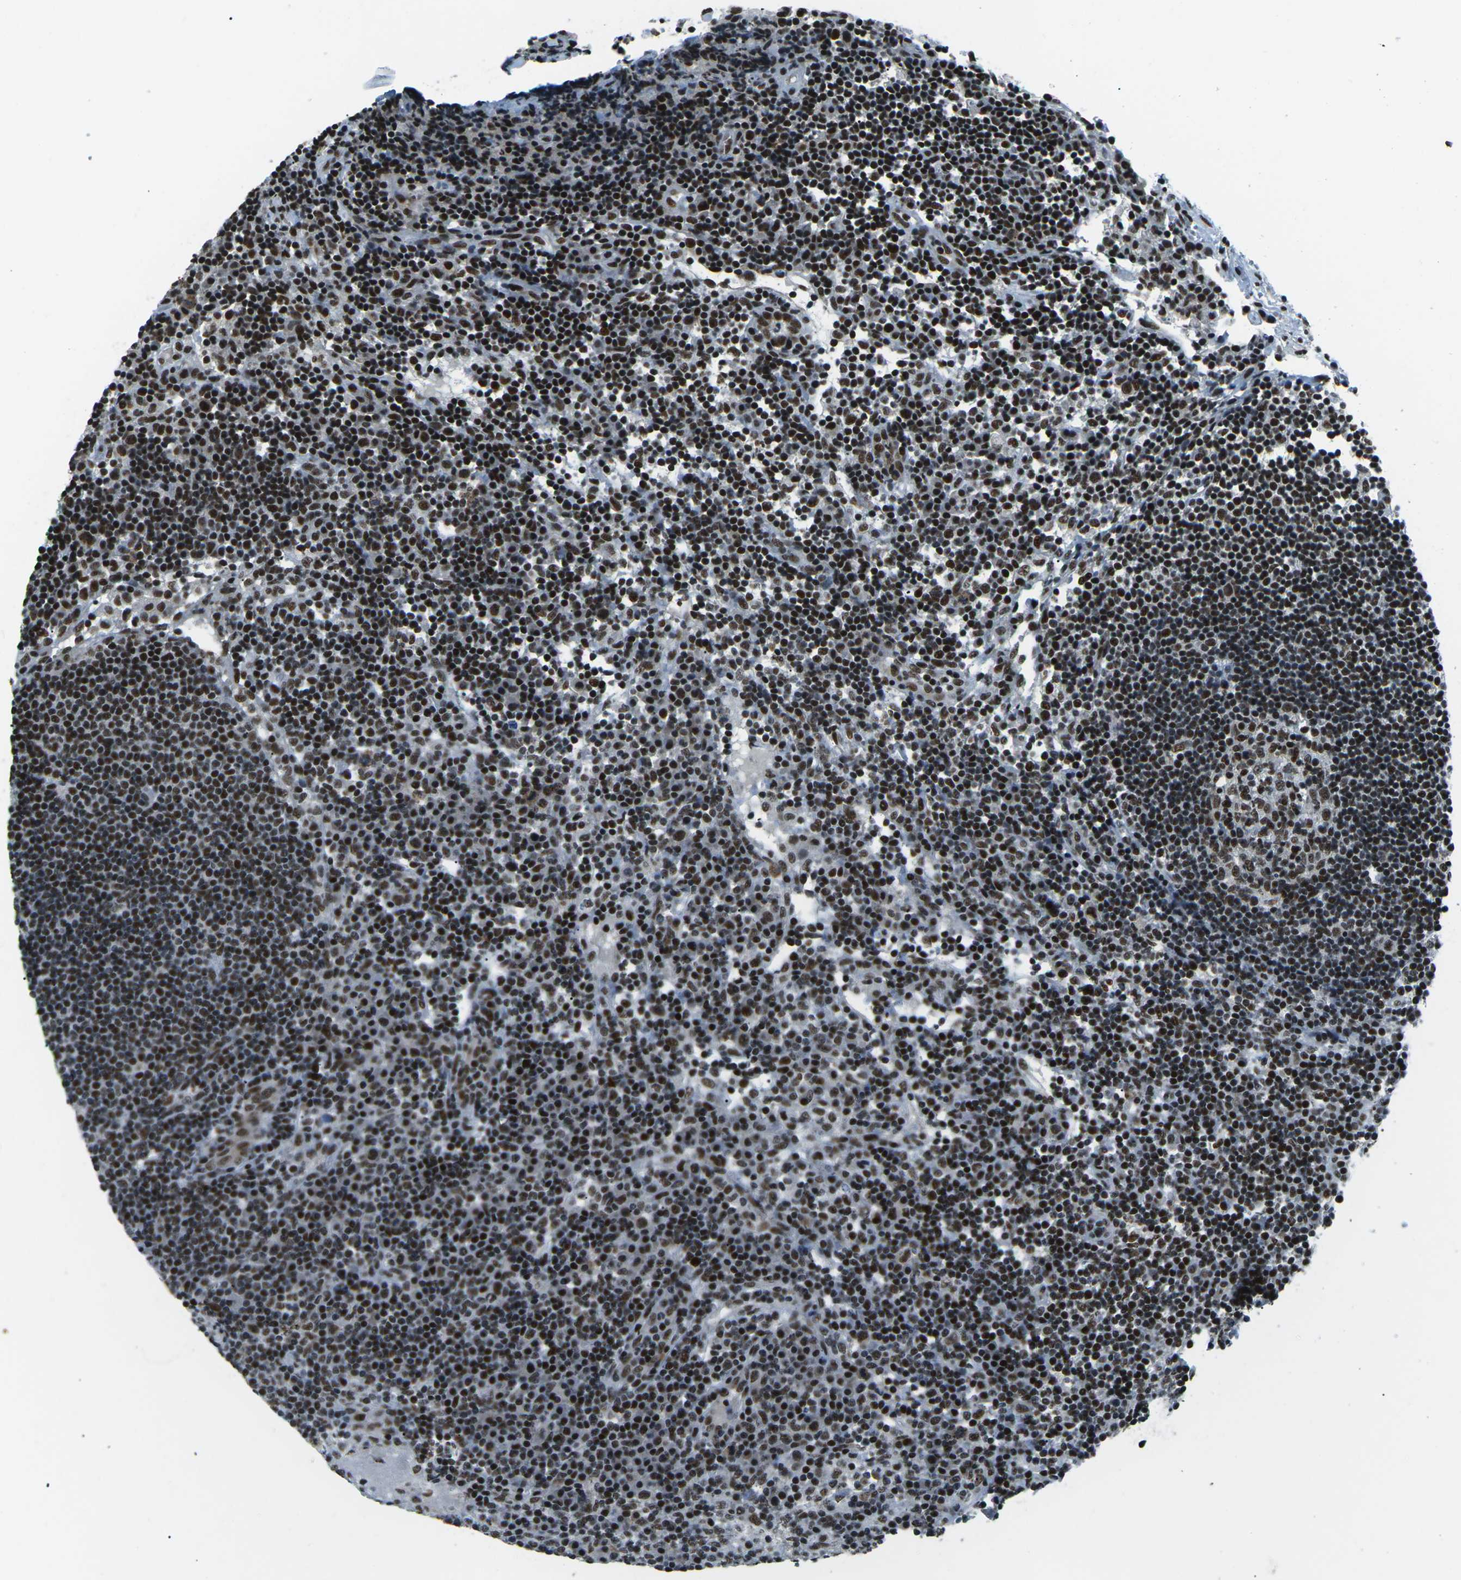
{"staining": {"intensity": "moderate", "quantity": "25%-75%", "location": "nuclear"}, "tissue": "lymph node", "cell_type": "Germinal center cells", "image_type": "normal", "snomed": [{"axis": "morphology", "description": "Normal tissue, NOS"}, {"axis": "topography", "description": "Lymph node"}], "caption": "Human lymph node stained with a brown dye exhibits moderate nuclear positive expression in about 25%-75% of germinal center cells.", "gene": "RBL2", "patient": {"sex": "female", "age": 53}}